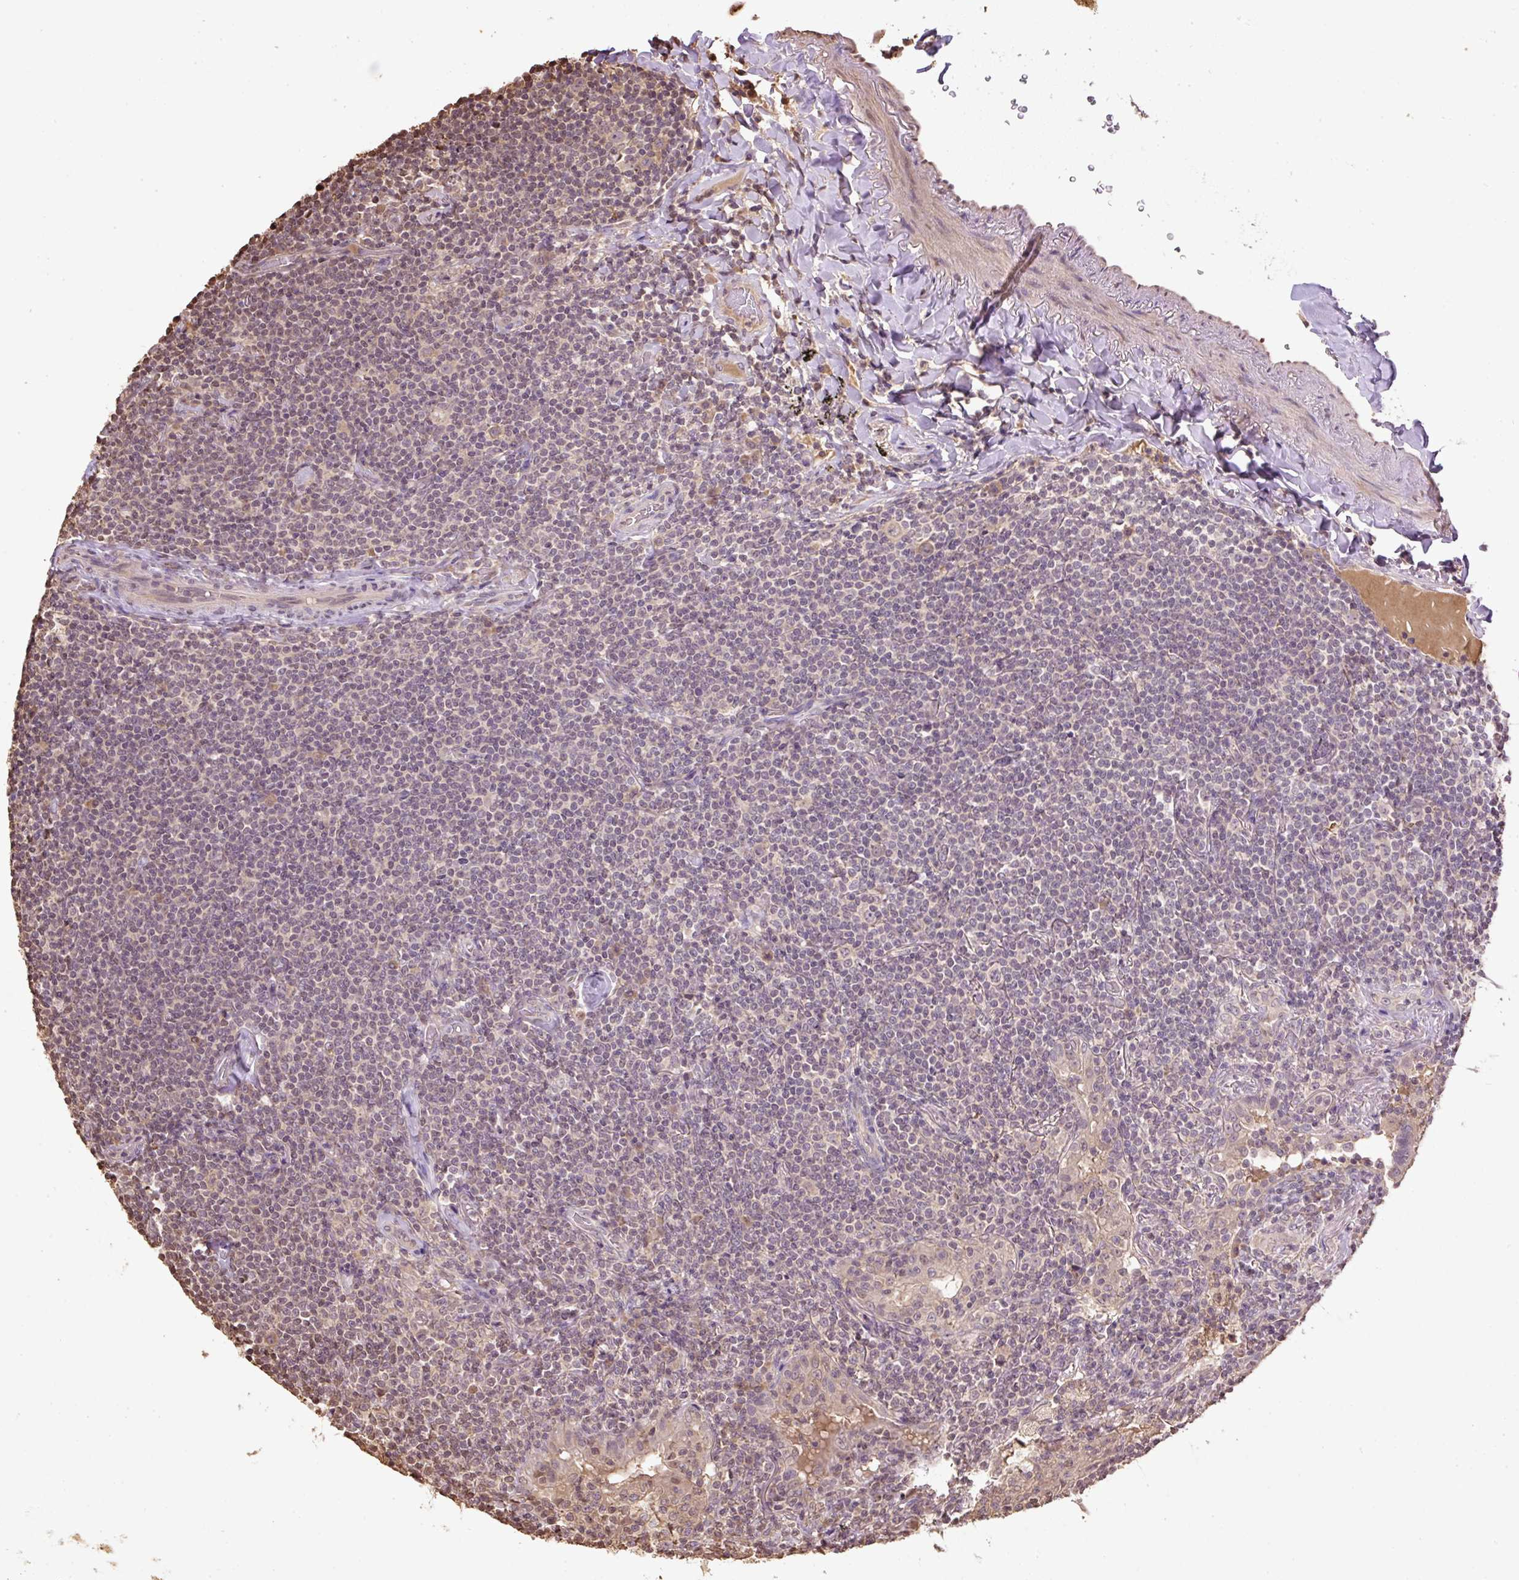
{"staining": {"intensity": "weak", "quantity": "25%-75%", "location": "nuclear"}, "tissue": "lymphoma", "cell_type": "Tumor cells", "image_type": "cancer", "snomed": [{"axis": "morphology", "description": "Malignant lymphoma, non-Hodgkin's type, Low grade"}, {"axis": "topography", "description": "Lung"}], "caption": "Malignant lymphoma, non-Hodgkin's type (low-grade) tissue exhibits weak nuclear staining in about 25%-75% of tumor cells, visualized by immunohistochemistry.", "gene": "TMEM170B", "patient": {"sex": "female", "age": 71}}